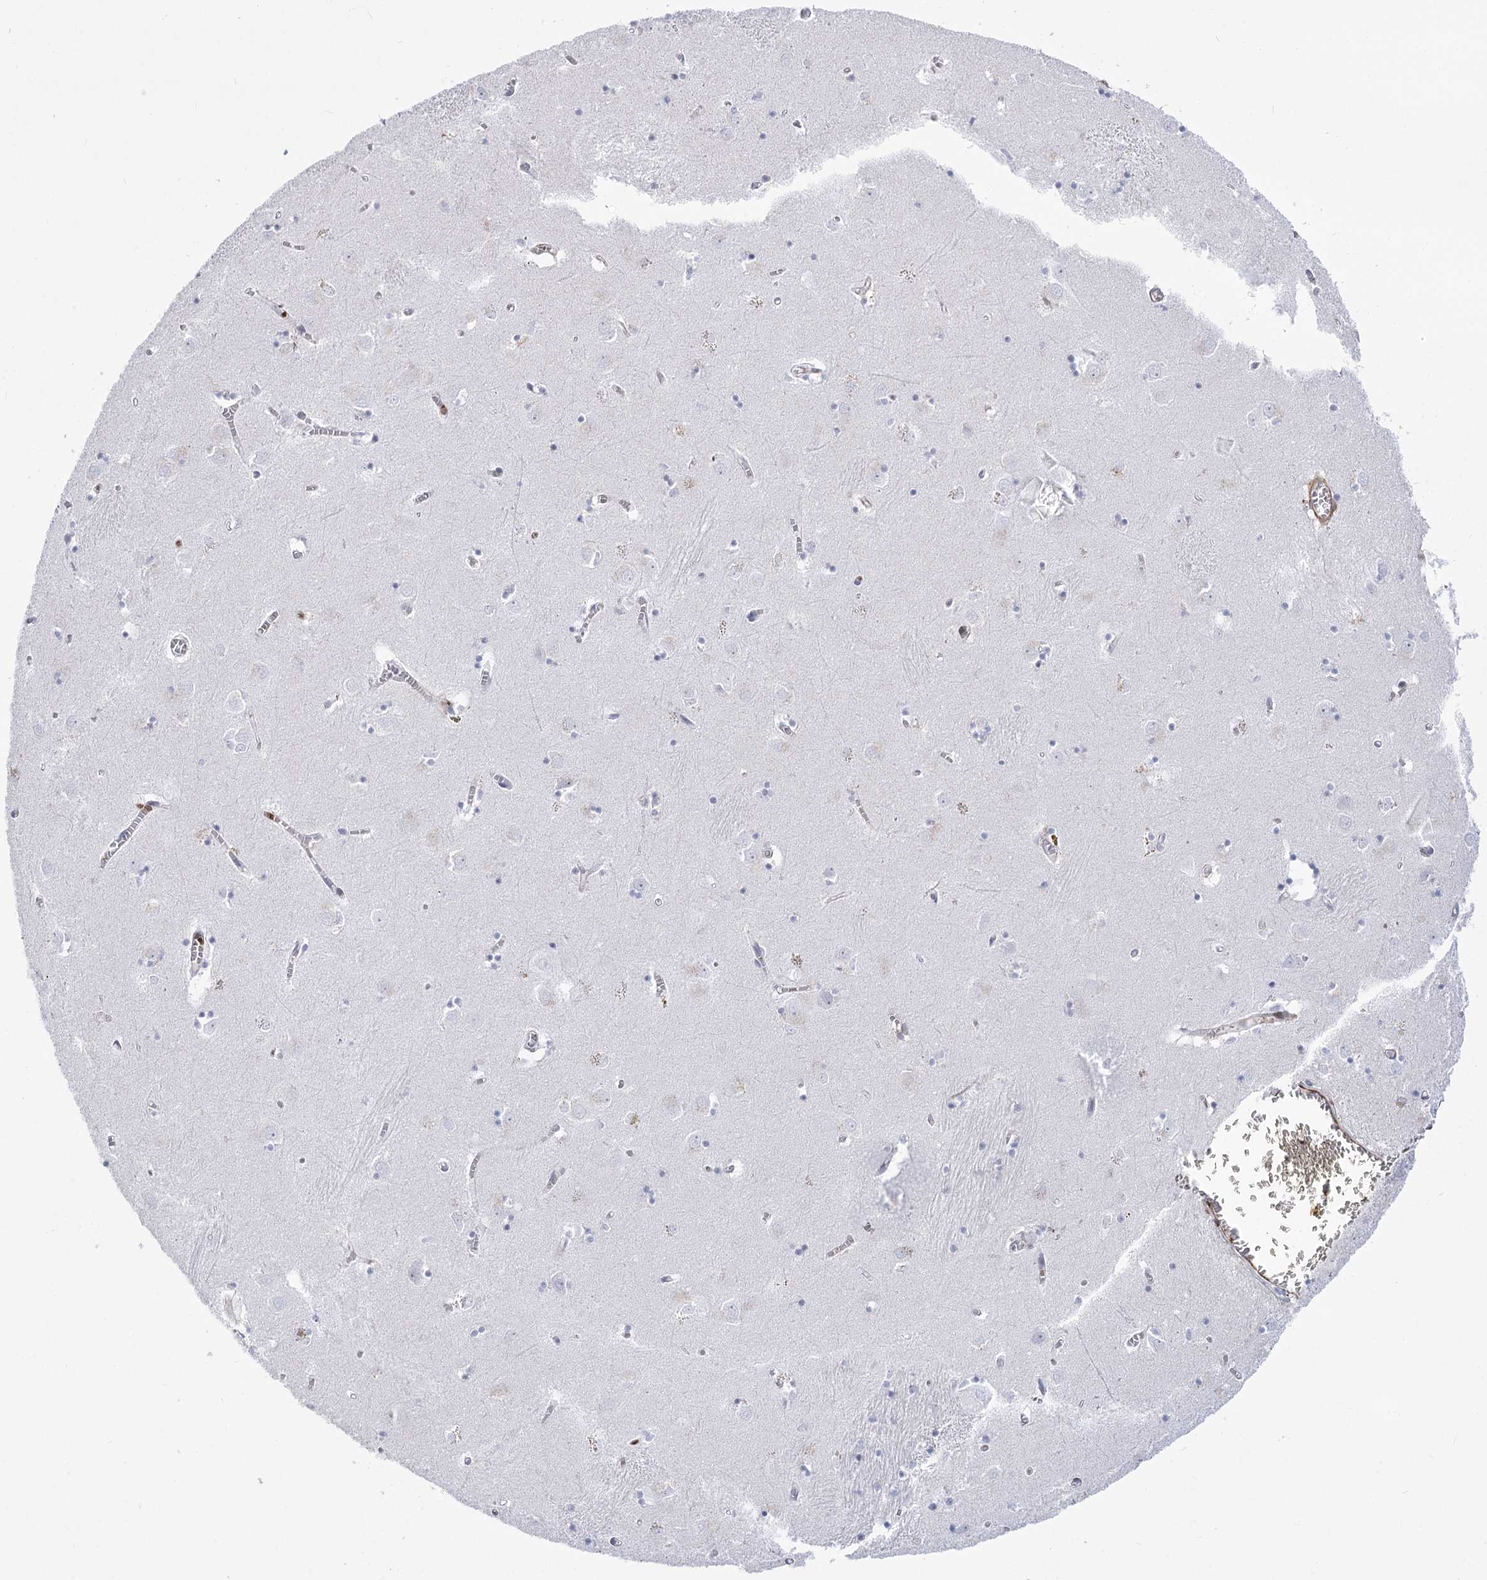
{"staining": {"intensity": "negative", "quantity": "none", "location": "none"}, "tissue": "caudate", "cell_type": "Glial cells", "image_type": "normal", "snomed": [{"axis": "morphology", "description": "Normal tissue, NOS"}, {"axis": "topography", "description": "Lateral ventricle wall"}], "caption": "Glial cells show no significant protein staining in normal caudate.", "gene": "ANKRD23", "patient": {"sex": "male", "age": 70}}